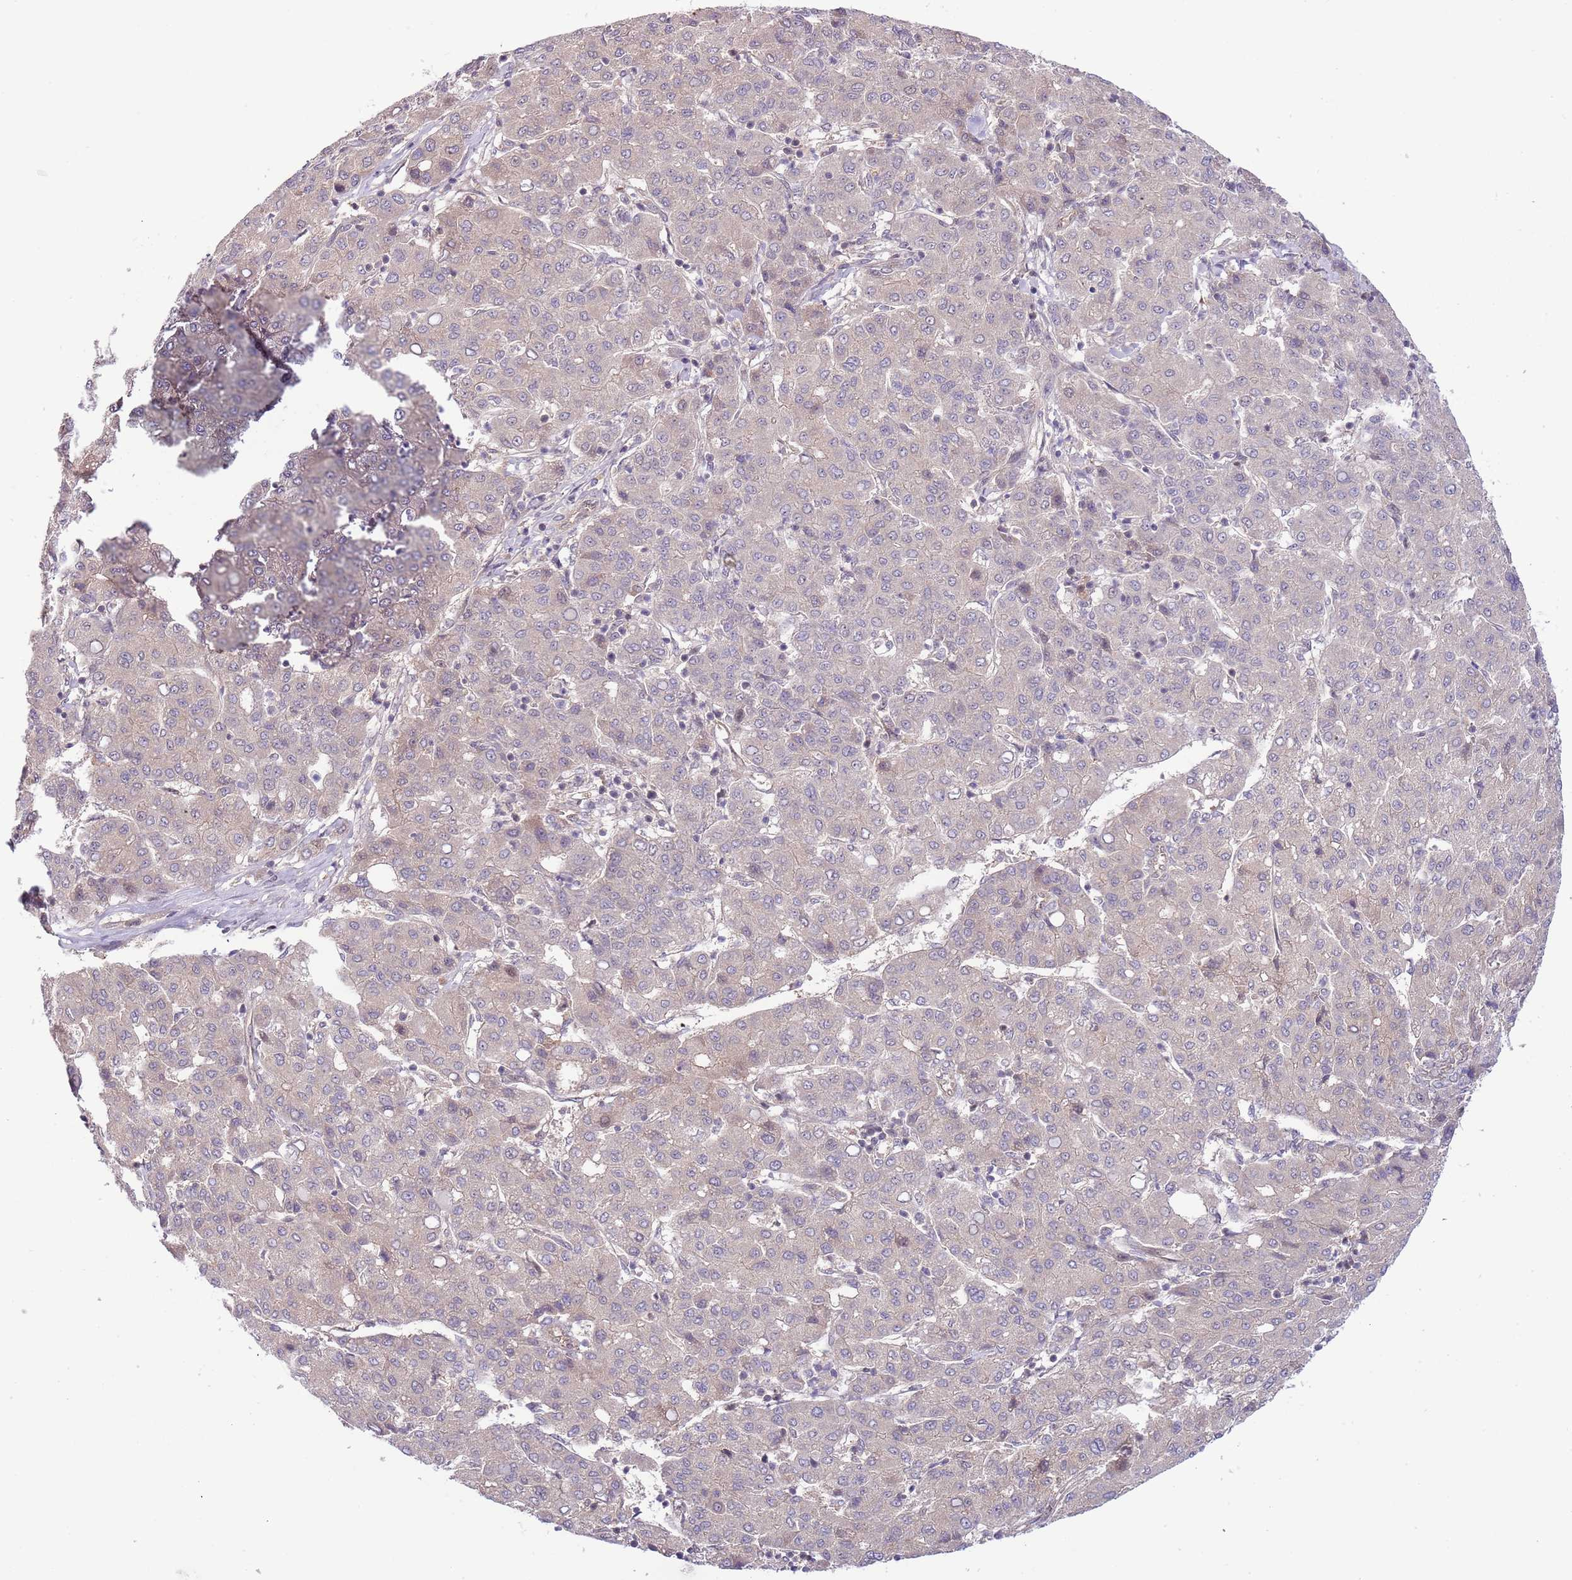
{"staining": {"intensity": "negative", "quantity": "none", "location": "none"}, "tissue": "liver cancer", "cell_type": "Tumor cells", "image_type": "cancer", "snomed": [{"axis": "morphology", "description": "Carcinoma, Hepatocellular, NOS"}, {"axis": "topography", "description": "Liver"}], "caption": "High magnification brightfield microscopy of liver cancer stained with DAB (3,3'-diaminobenzidine) (brown) and counterstained with hematoxylin (blue): tumor cells show no significant staining.", "gene": "CHD1", "patient": {"sex": "male", "age": 65}}